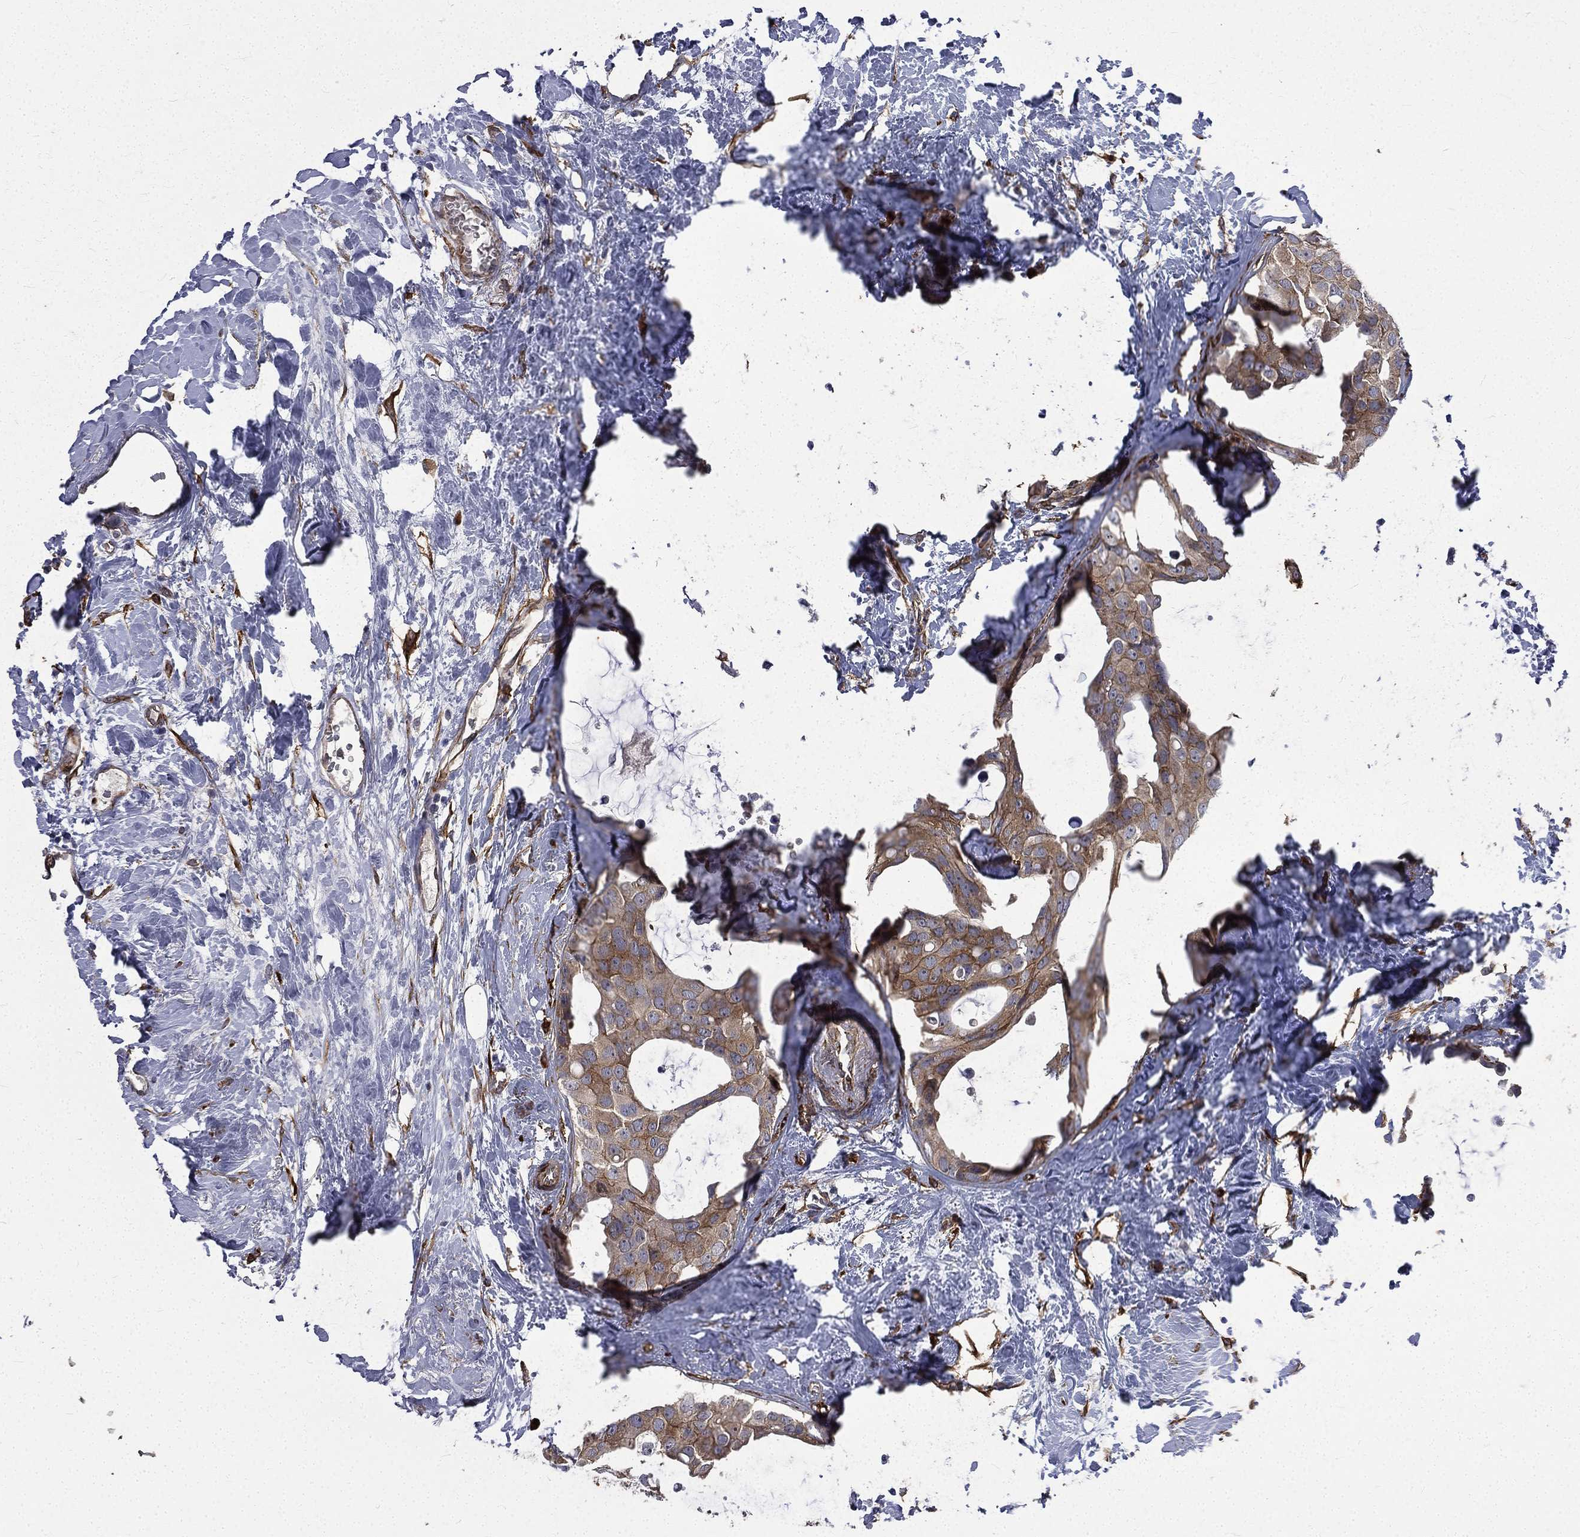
{"staining": {"intensity": "moderate", "quantity": "25%-75%", "location": "cytoplasmic/membranous"}, "tissue": "breast cancer", "cell_type": "Tumor cells", "image_type": "cancer", "snomed": [{"axis": "morphology", "description": "Duct carcinoma"}, {"axis": "topography", "description": "Breast"}], "caption": "IHC (DAB) staining of human breast infiltrating ductal carcinoma displays moderate cytoplasmic/membranous protein staining in approximately 25%-75% of tumor cells.", "gene": "PPFIBP1", "patient": {"sex": "female", "age": 45}}